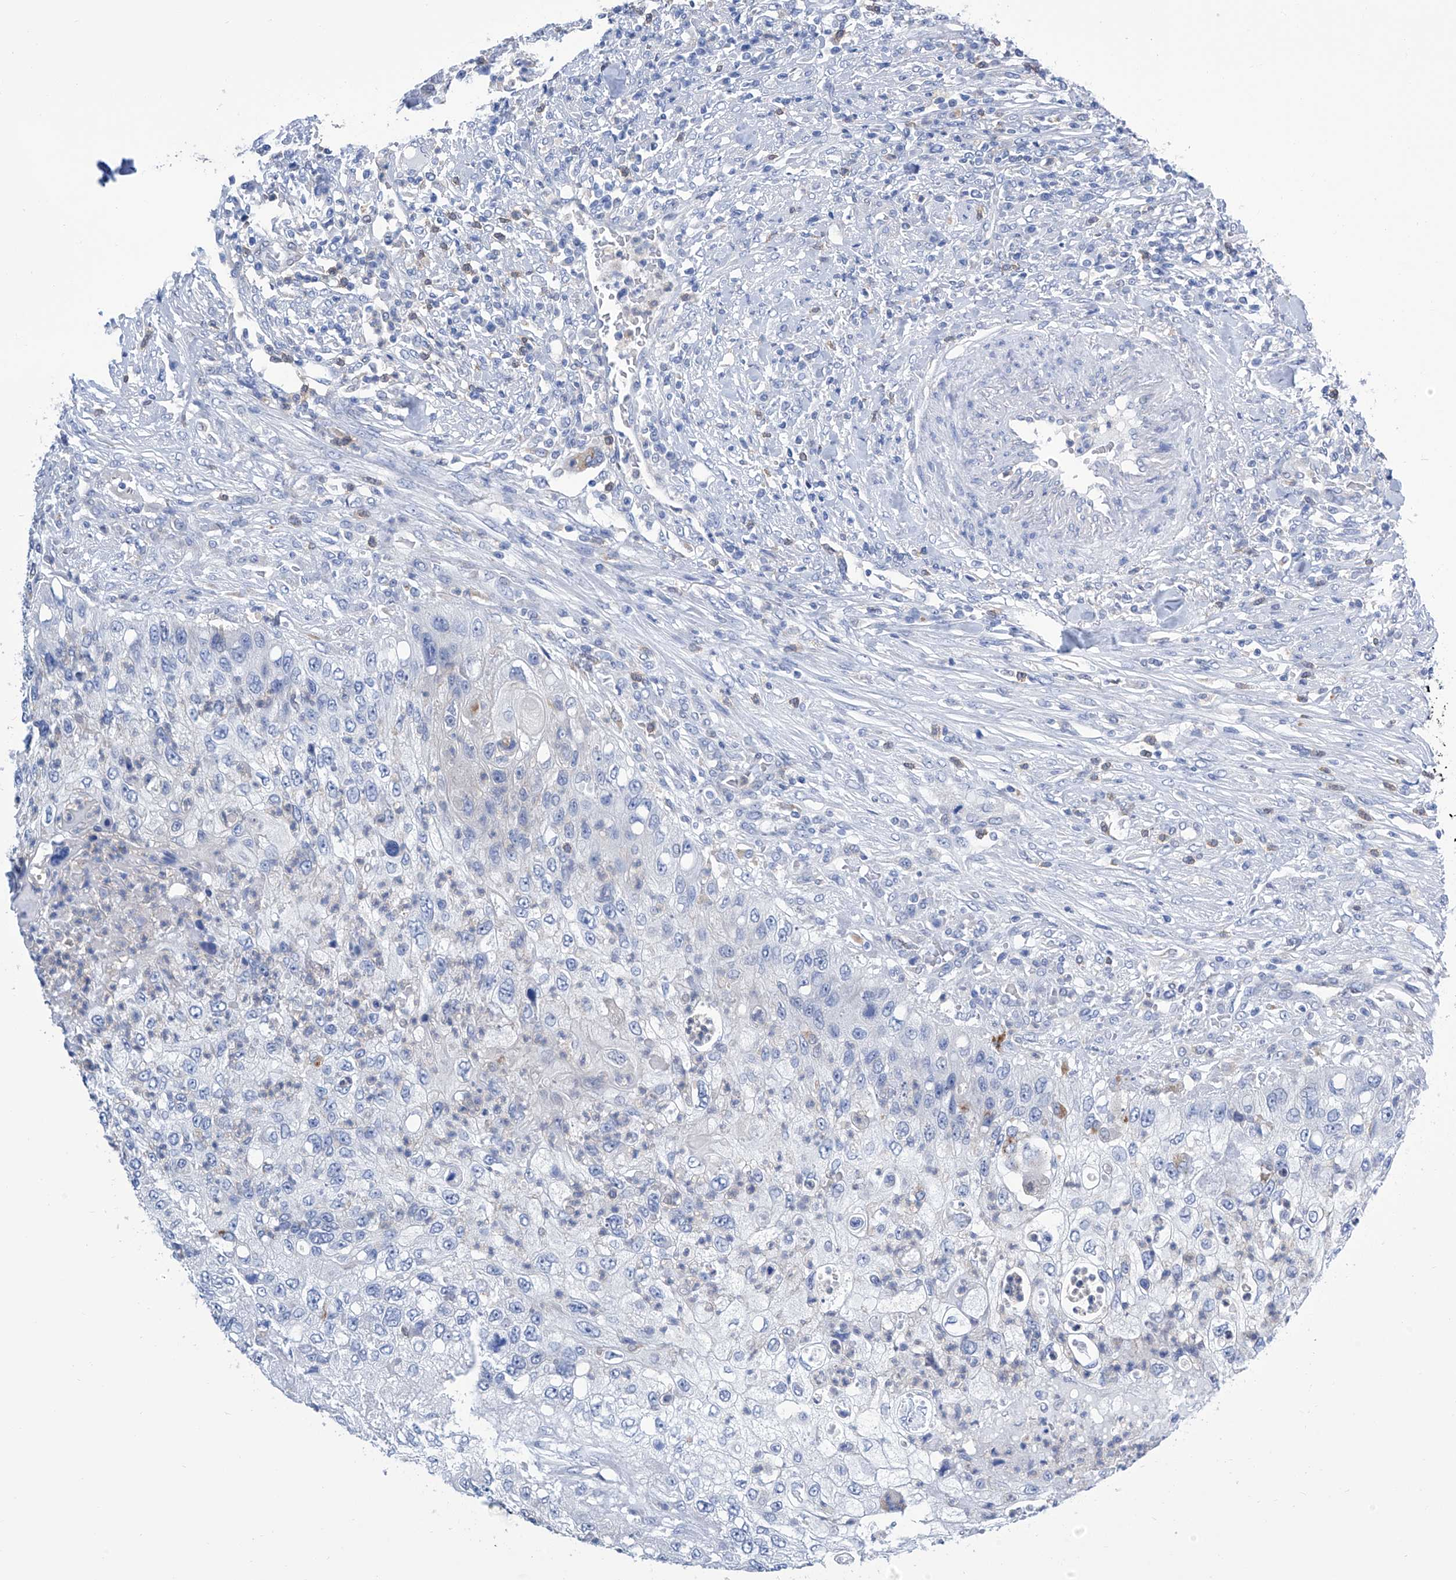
{"staining": {"intensity": "negative", "quantity": "none", "location": "none"}, "tissue": "urothelial cancer", "cell_type": "Tumor cells", "image_type": "cancer", "snomed": [{"axis": "morphology", "description": "Urothelial carcinoma, High grade"}, {"axis": "topography", "description": "Urinary bladder"}], "caption": "DAB (3,3'-diaminobenzidine) immunohistochemical staining of human urothelial cancer reveals no significant staining in tumor cells.", "gene": "IMPA2", "patient": {"sex": "female", "age": 60}}